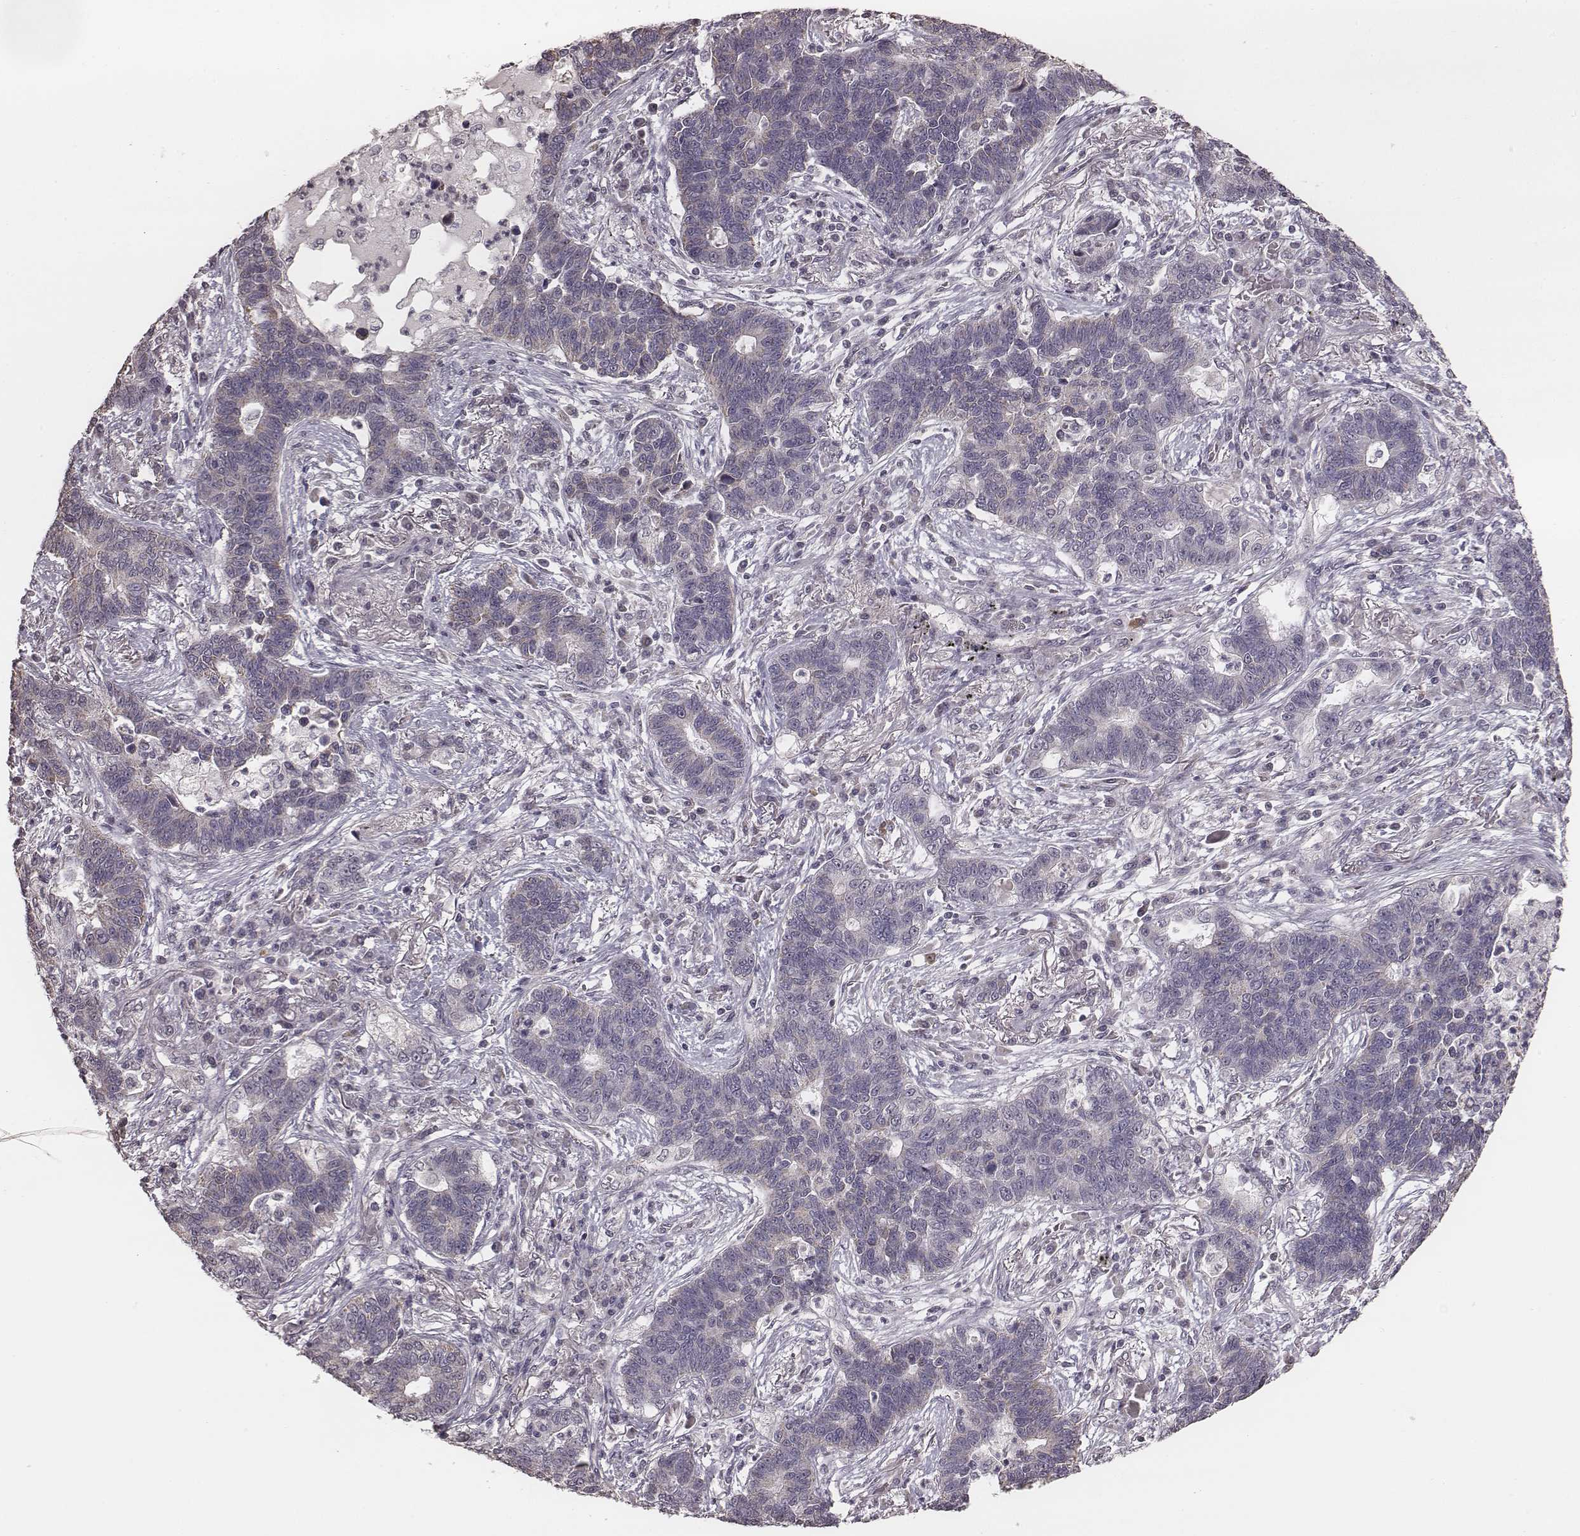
{"staining": {"intensity": "negative", "quantity": "none", "location": "none"}, "tissue": "lung cancer", "cell_type": "Tumor cells", "image_type": "cancer", "snomed": [{"axis": "morphology", "description": "Adenocarcinoma, NOS"}, {"axis": "topography", "description": "Lung"}], "caption": "A high-resolution photomicrograph shows immunohistochemistry staining of lung cancer (adenocarcinoma), which shows no significant staining in tumor cells.", "gene": "SLC7A4", "patient": {"sex": "female", "age": 57}}